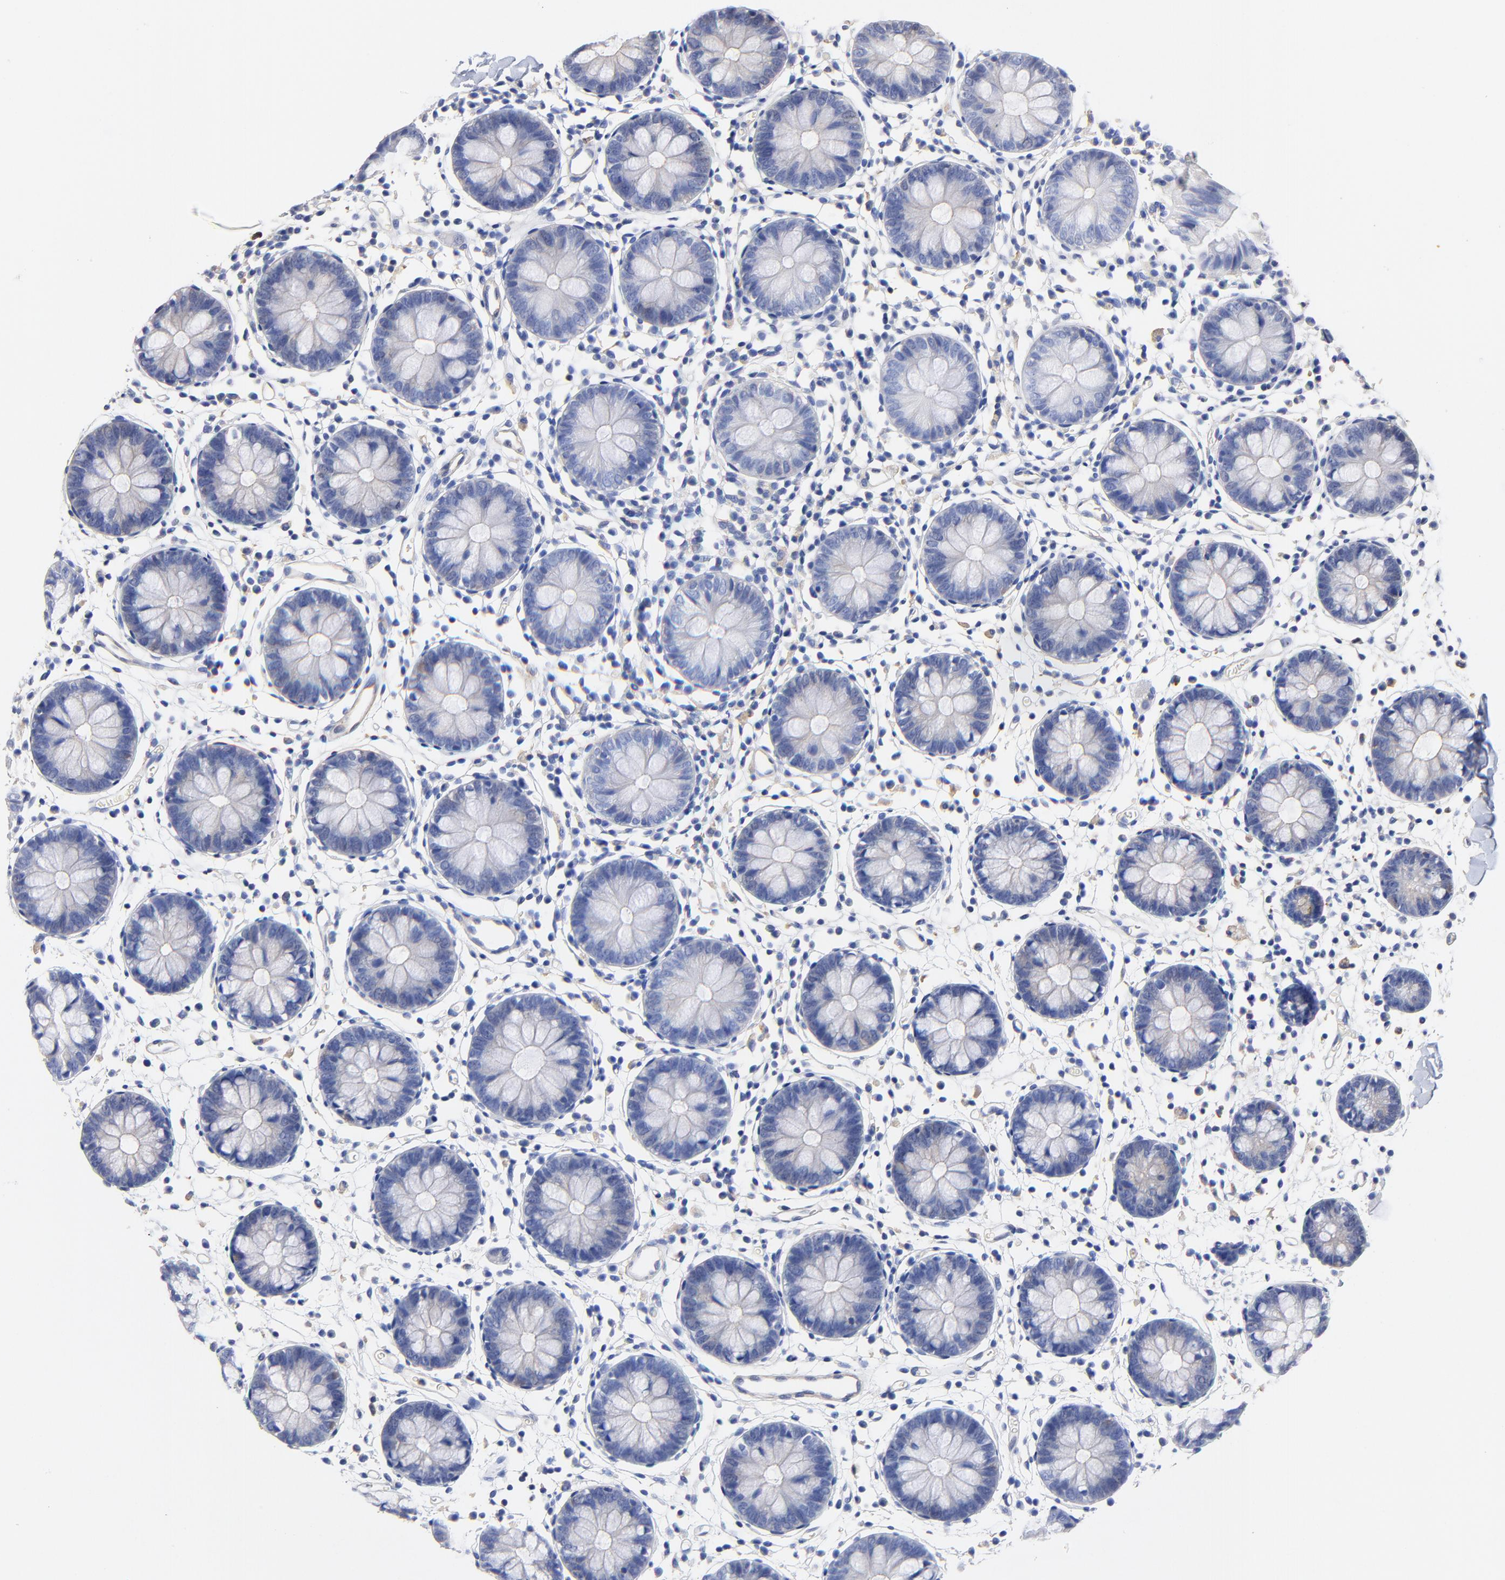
{"staining": {"intensity": "negative", "quantity": "none", "location": "none"}, "tissue": "colon", "cell_type": "Endothelial cells", "image_type": "normal", "snomed": [{"axis": "morphology", "description": "Normal tissue, NOS"}, {"axis": "topography", "description": "Colon"}], "caption": "Immunohistochemistry photomicrograph of normal human colon stained for a protein (brown), which reveals no expression in endothelial cells.", "gene": "TAGLN2", "patient": {"sex": "male", "age": 14}}